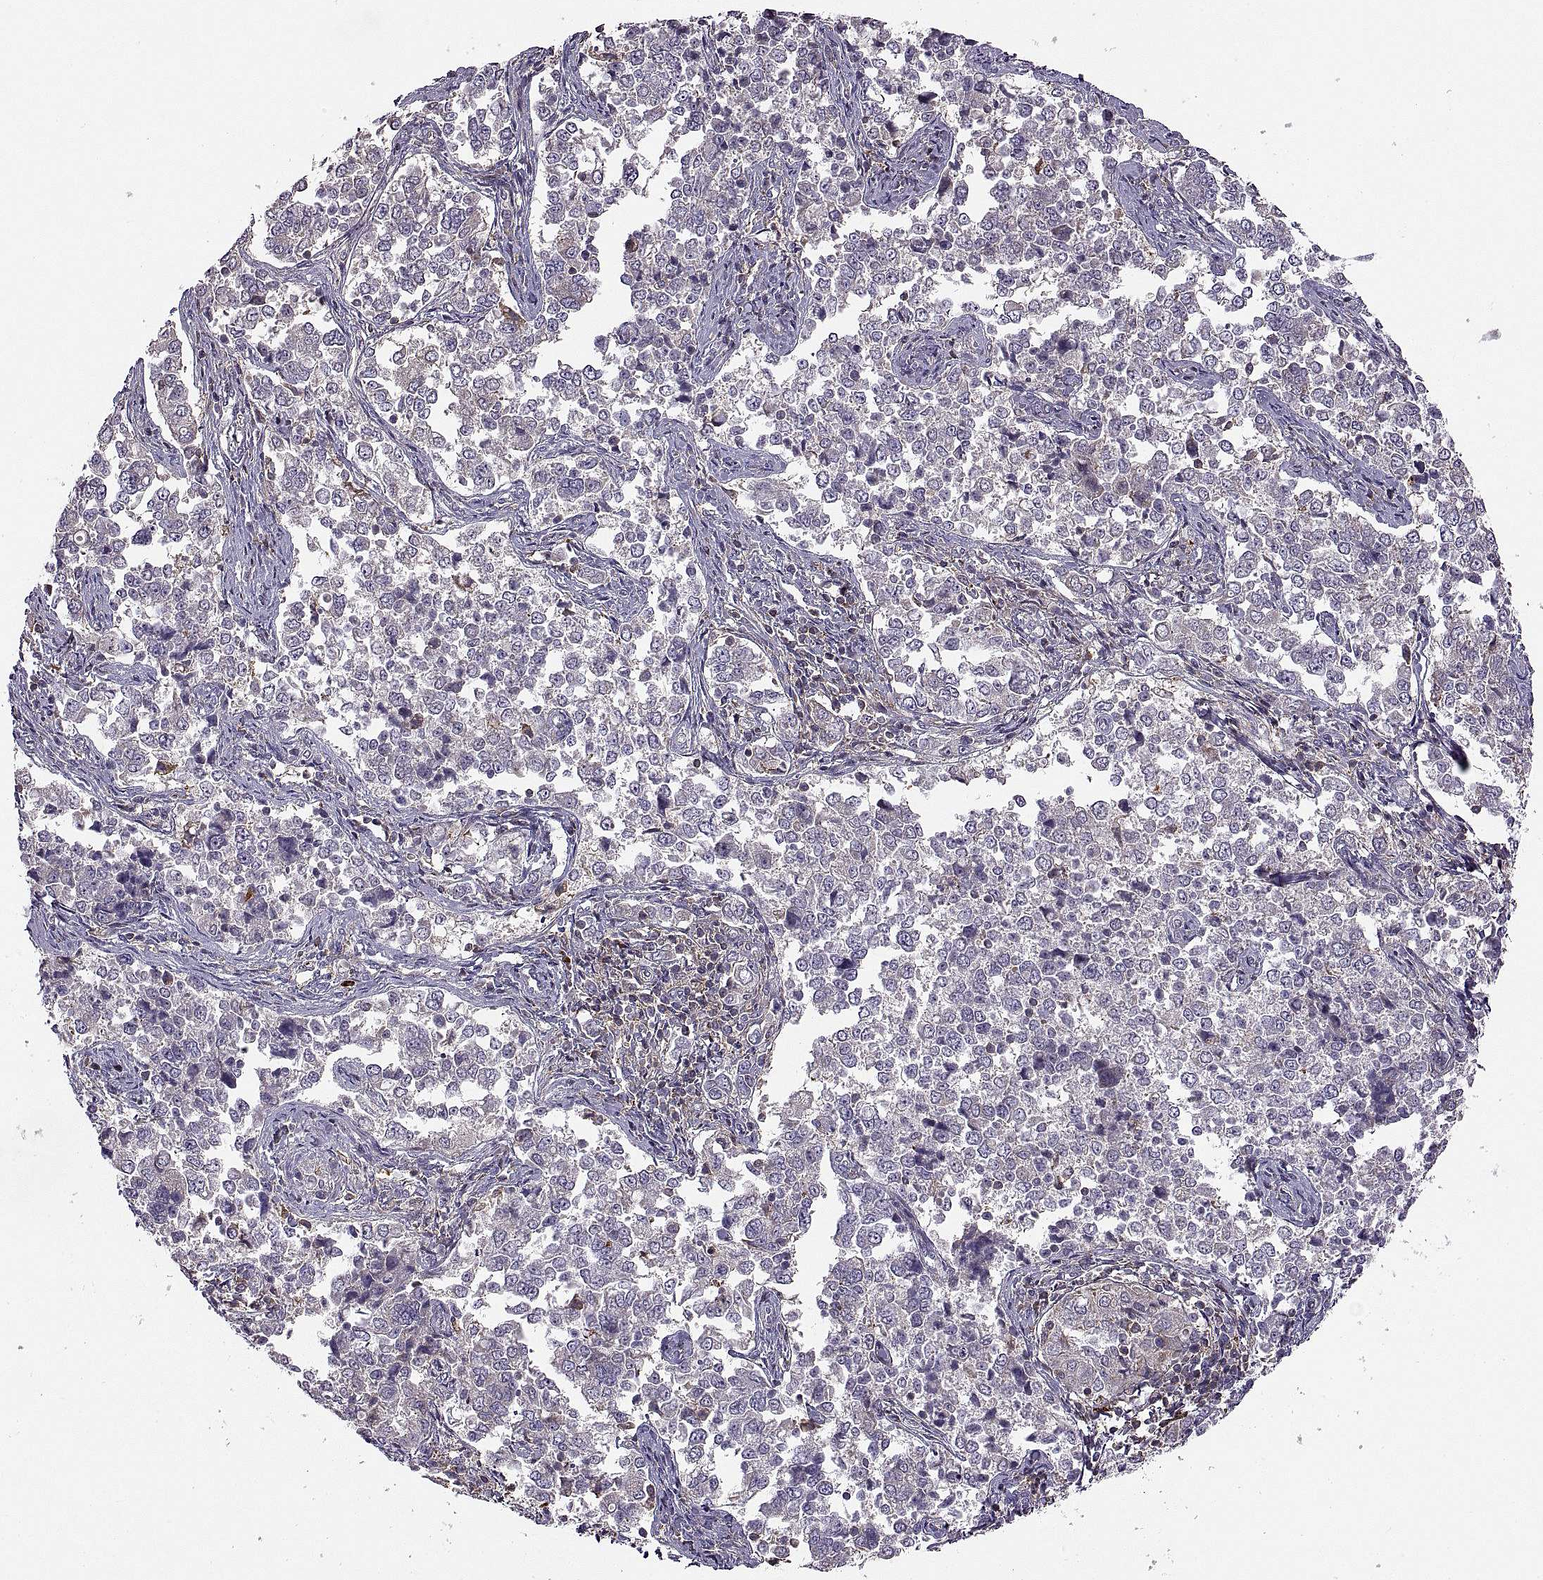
{"staining": {"intensity": "negative", "quantity": "none", "location": "none"}, "tissue": "endometrial cancer", "cell_type": "Tumor cells", "image_type": "cancer", "snomed": [{"axis": "morphology", "description": "Adenocarcinoma, NOS"}, {"axis": "topography", "description": "Endometrium"}], "caption": "Human endometrial cancer stained for a protein using immunohistochemistry shows no expression in tumor cells.", "gene": "SPATA32", "patient": {"sex": "female", "age": 43}}